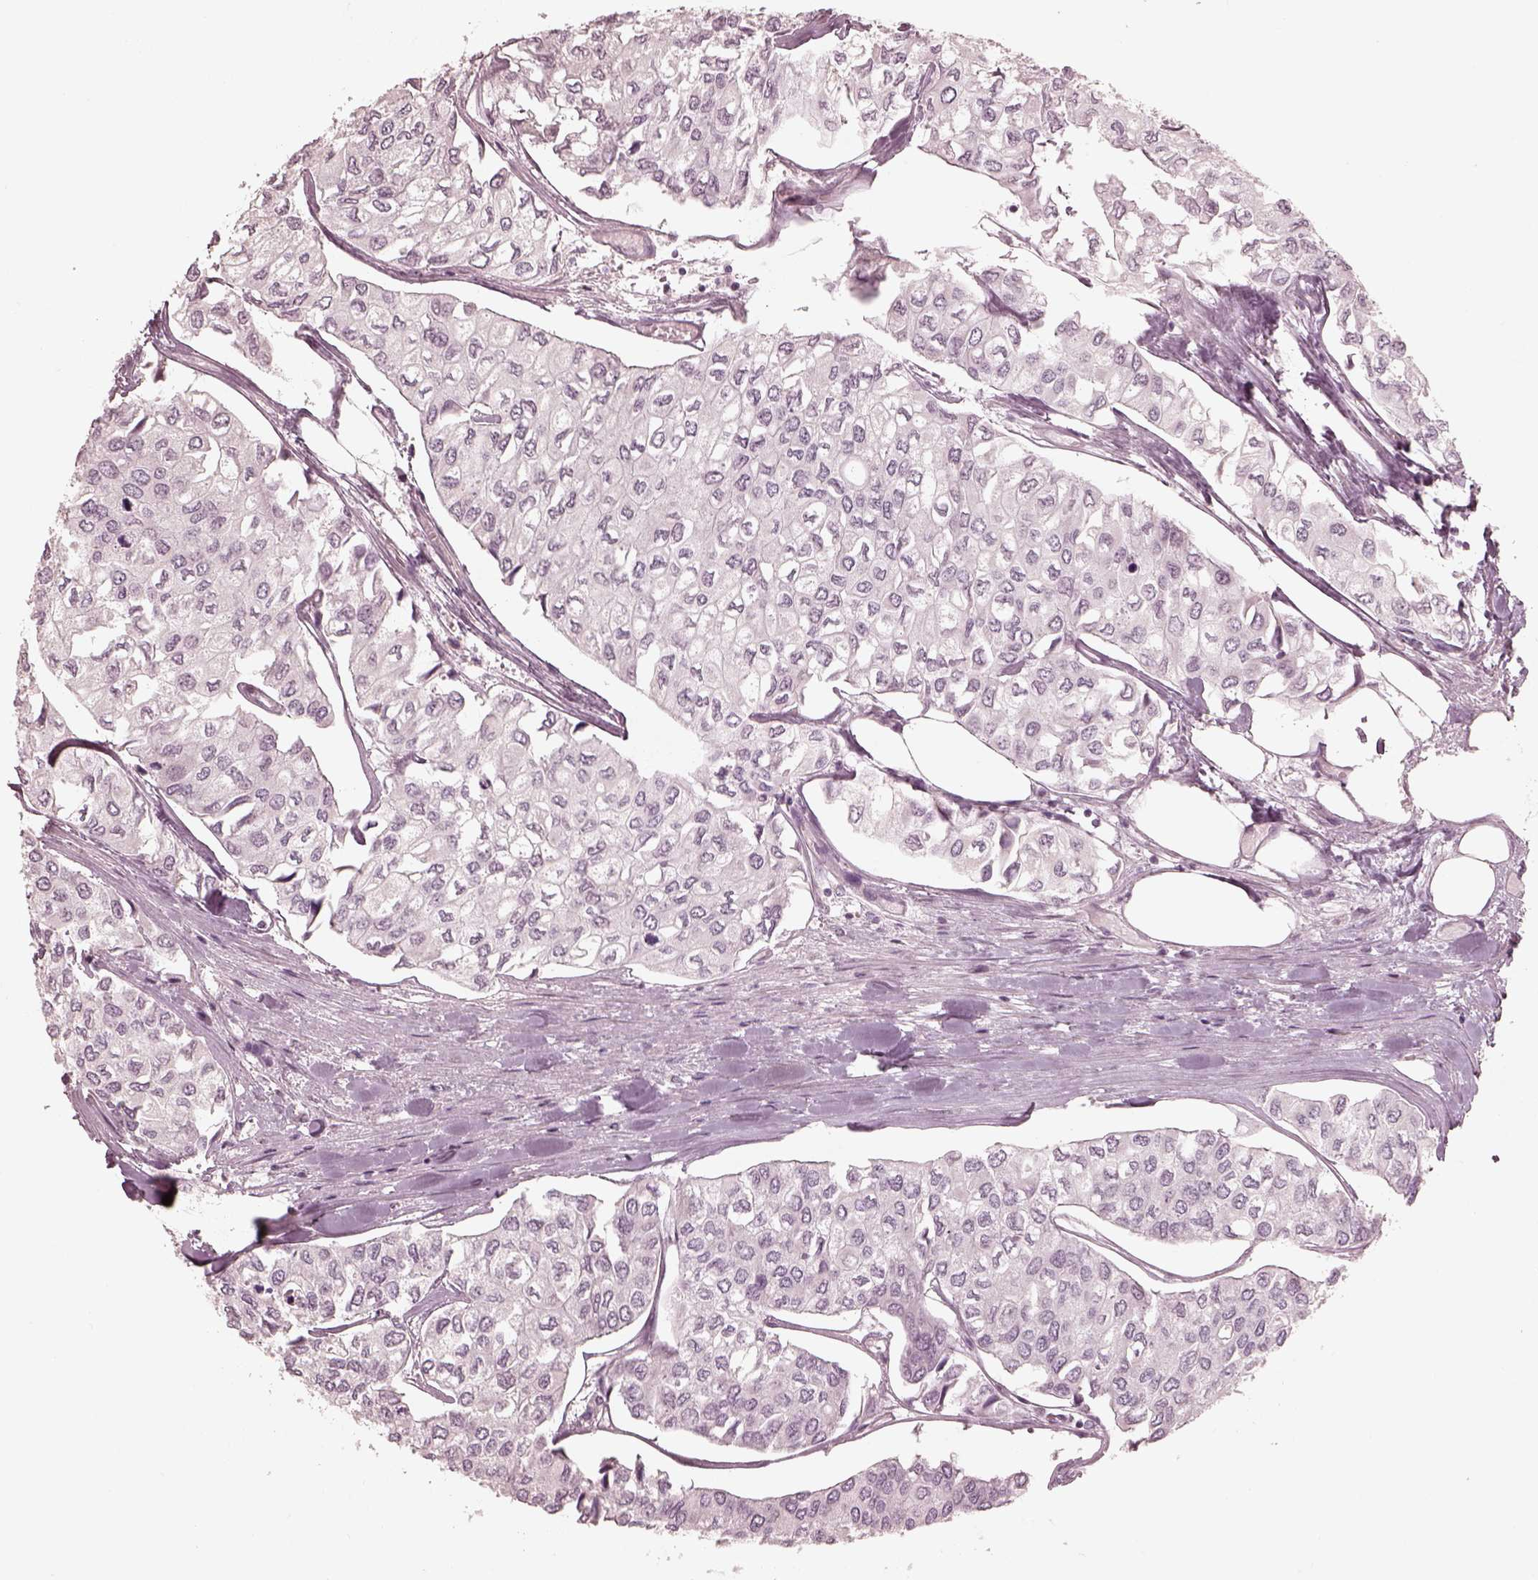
{"staining": {"intensity": "negative", "quantity": "none", "location": "none"}, "tissue": "urothelial cancer", "cell_type": "Tumor cells", "image_type": "cancer", "snomed": [{"axis": "morphology", "description": "Urothelial carcinoma, High grade"}, {"axis": "topography", "description": "Urinary bladder"}], "caption": "Immunohistochemistry photomicrograph of human urothelial cancer stained for a protein (brown), which shows no positivity in tumor cells.", "gene": "IQCB1", "patient": {"sex": "male", "age": 73}}